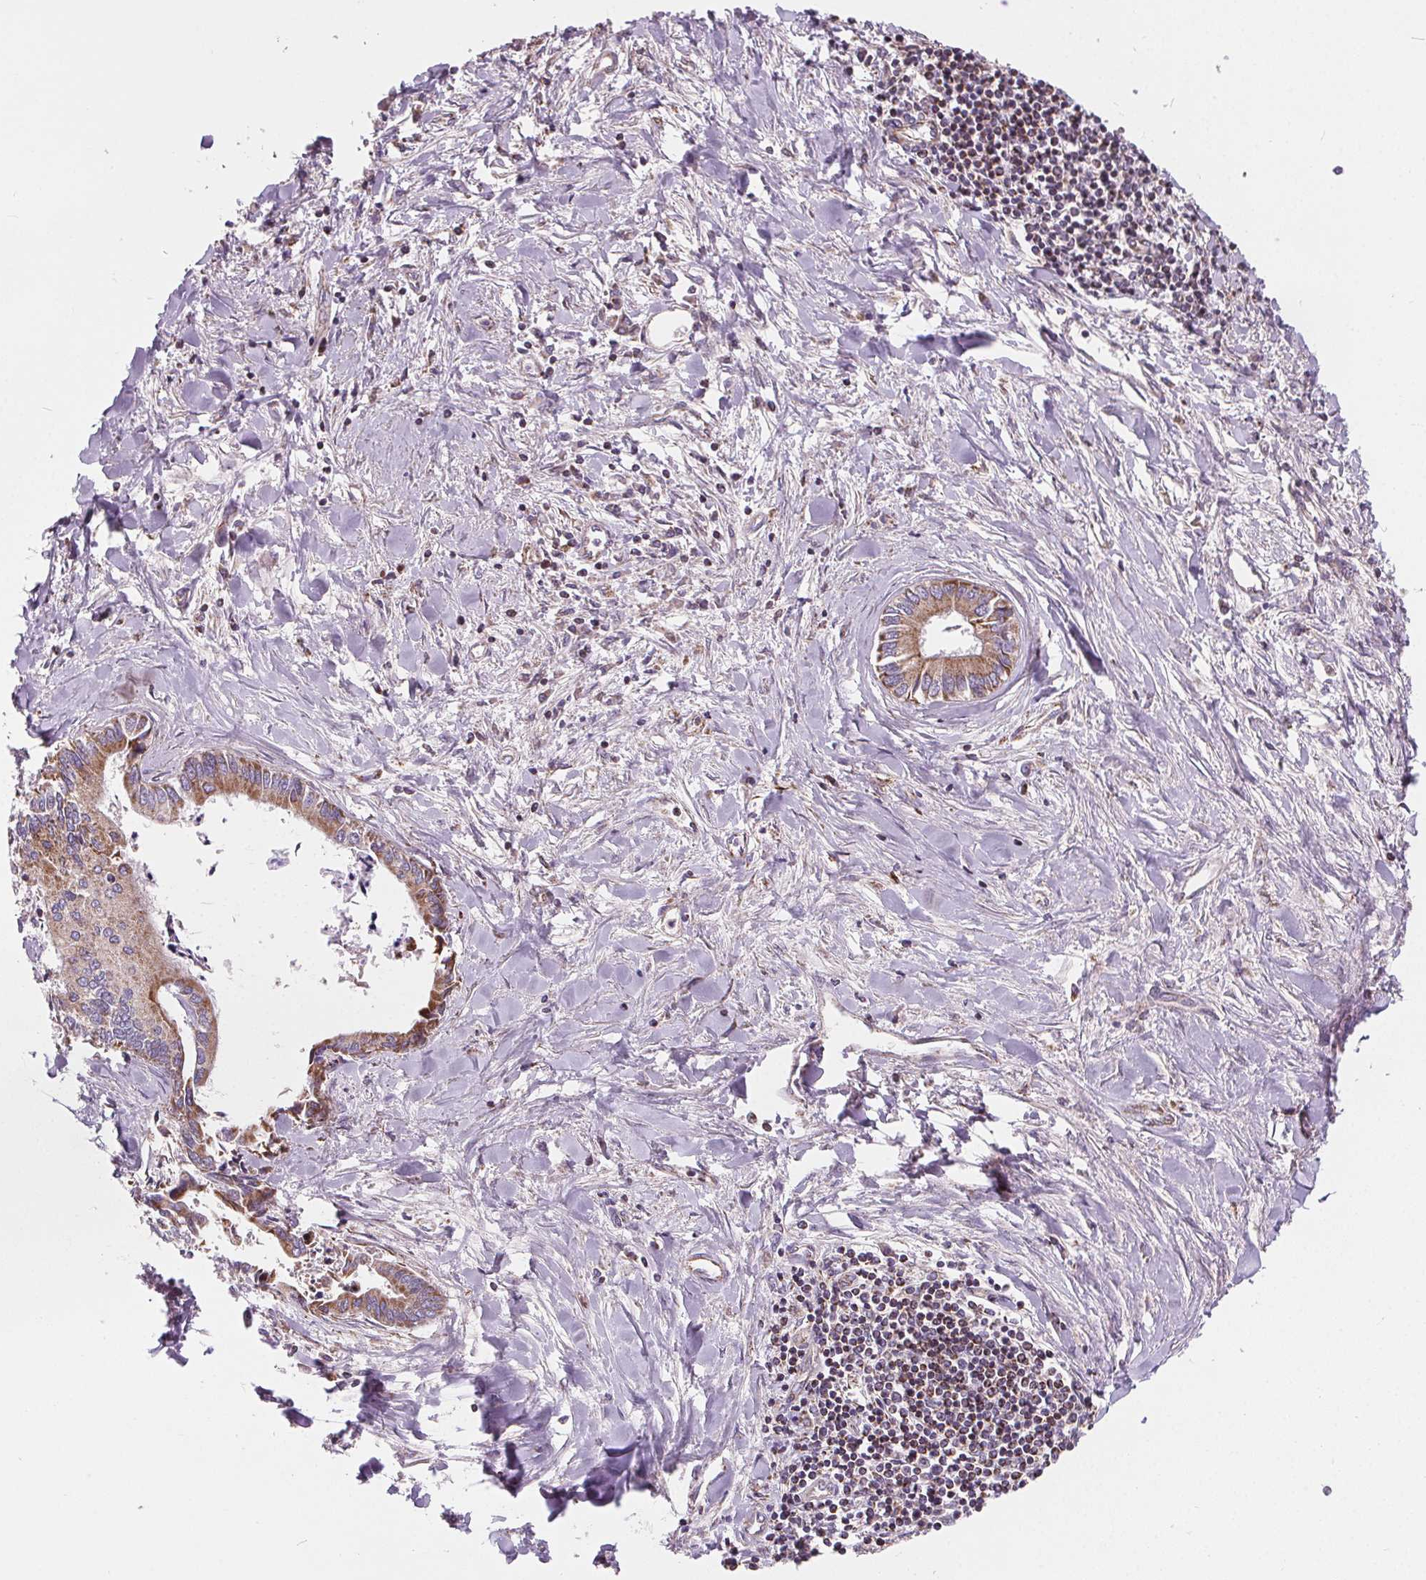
{"staining": {"intensity": "moderate", "quantity": ">75%", "location": "cytoplasmic/membranous"}, "tissue": "liver cancer", "cell_type": "Tumor cells", "image_type": "cancer", "snomed": [{"axis": "morphology", "description": "Cholangiocarcinoma"}, {"axis": "topography", "description": "Liver"}], "caption": "Immunohistochemical staining of liver cholangiocarcinoma demonstrates medium levels of moderate cytoplasmic/membranous protein positivity in about >75% of tumor cells.", "gene": "GOLT1B", "patient": {"sex": "male", "age": 66}}